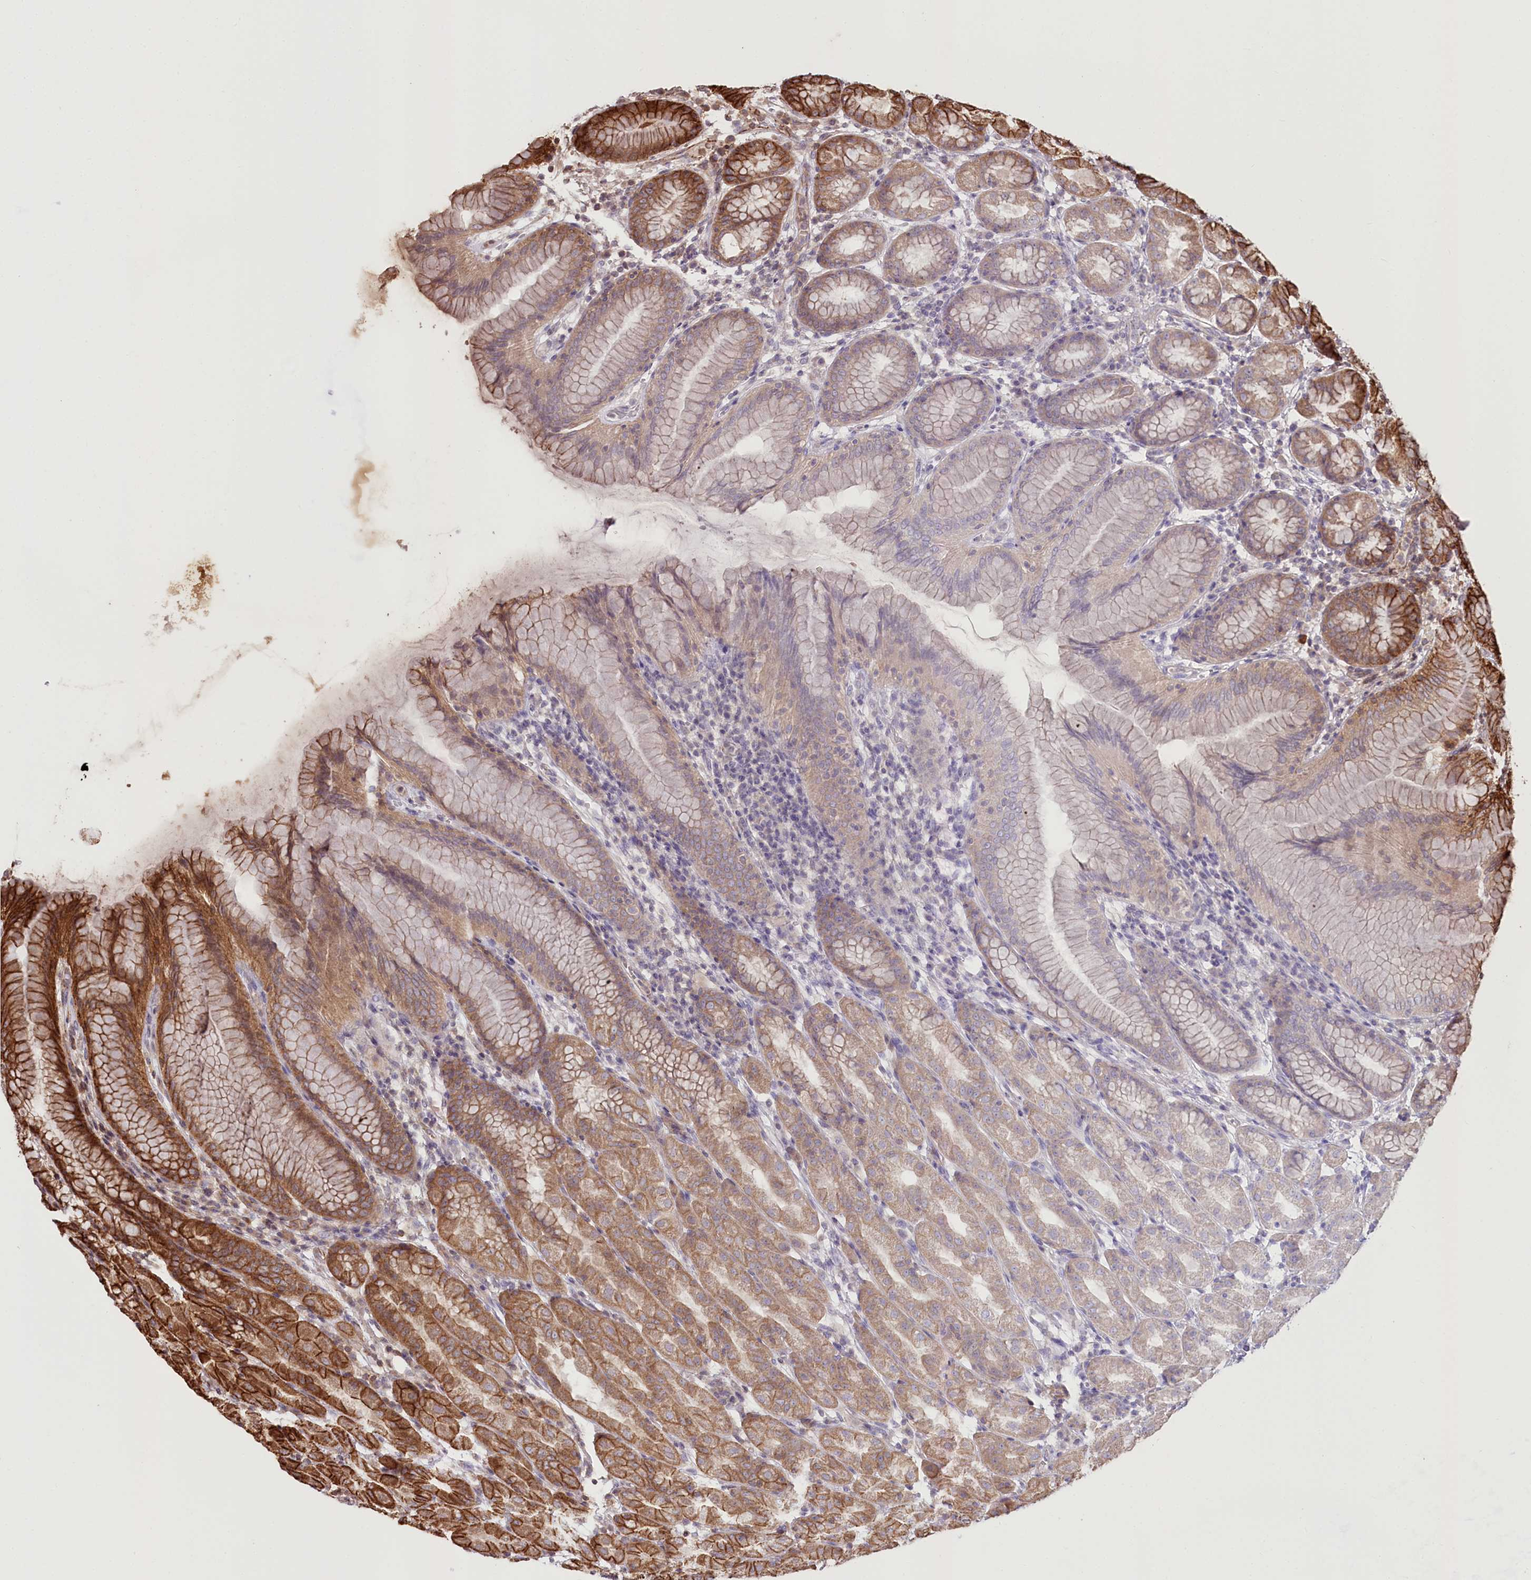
{"staining": {"intensity": "strong", "quantity": ">75%", "location": "cytoplasmic/membranous"}, "tissue": "stomach", "cell_type": "Glandular cells", "image_type": "normal", "snomed": [{"axis": "morphology", "description": "Normal tissue, NOS"}, {"axis": "topography", "description": "Stomach"}], "caption": "Human stomach stained with a protein marker exhibits strong staining in glandular cells.", "gene": "DHX29", "patient": {"sex": "female", "age": 79}}